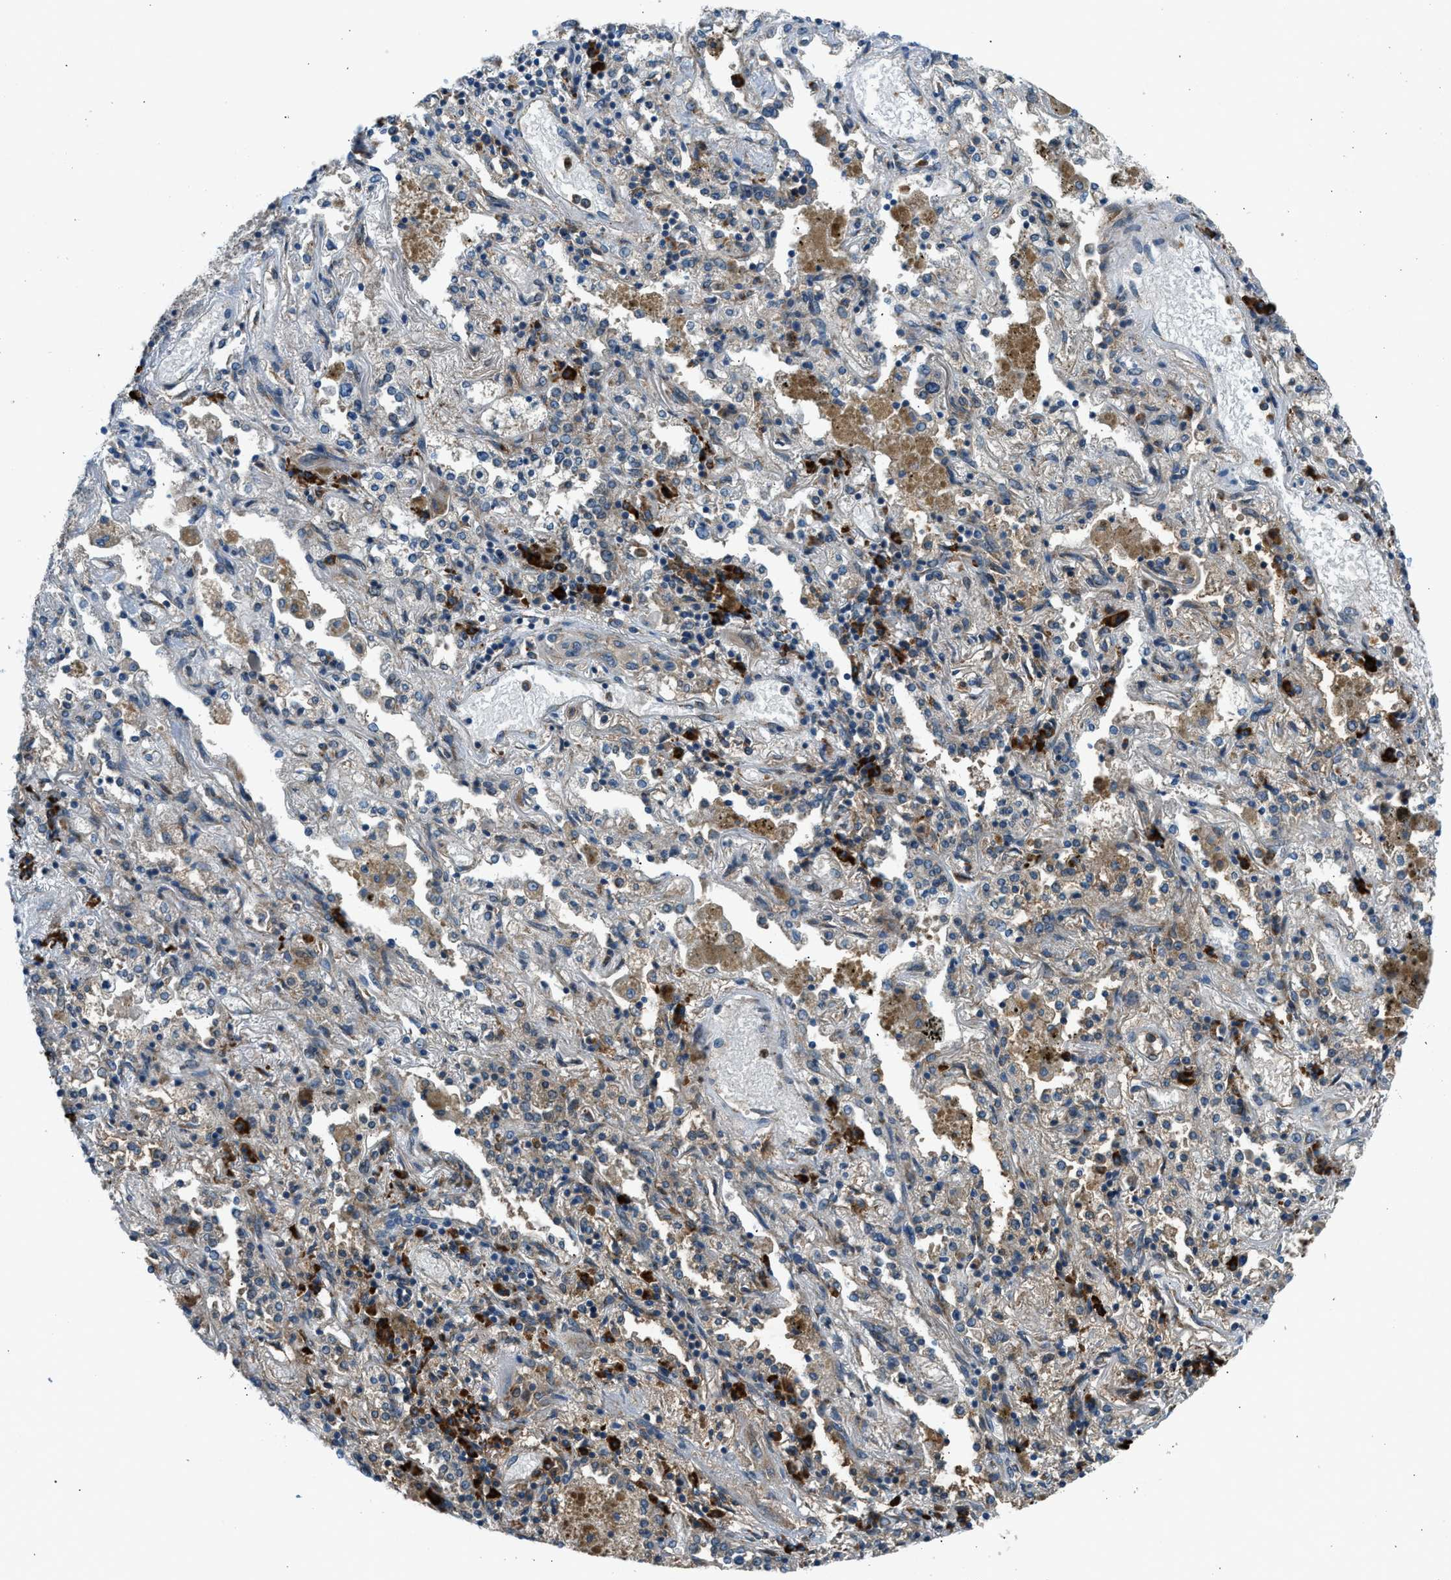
{"staining": {"intensity": "weak", "quantity": "25%-75%", "location": "cytoplasmic/membranous"}, "tissue": "lung cancer", "cell_type": "Tumor cells", "image_type": "cancer", "snomed": [{"axis": "morphology", "description": "Squamous cell carcinoma, NOS"}, {"axis": "topography", "description": "Lung"}], "caption": "Immunohistochemical staining of human lung cancer (squamous cell carcinoma) displays low levels of weak cytoplasmic/membranous staining in approximately 25%-75% of tumor cells. (brown staining indicates protein expression, while blue staining denotes nuclei).", "gene": "EDARADD", "patient": {"sex": "female", "age": 47}}